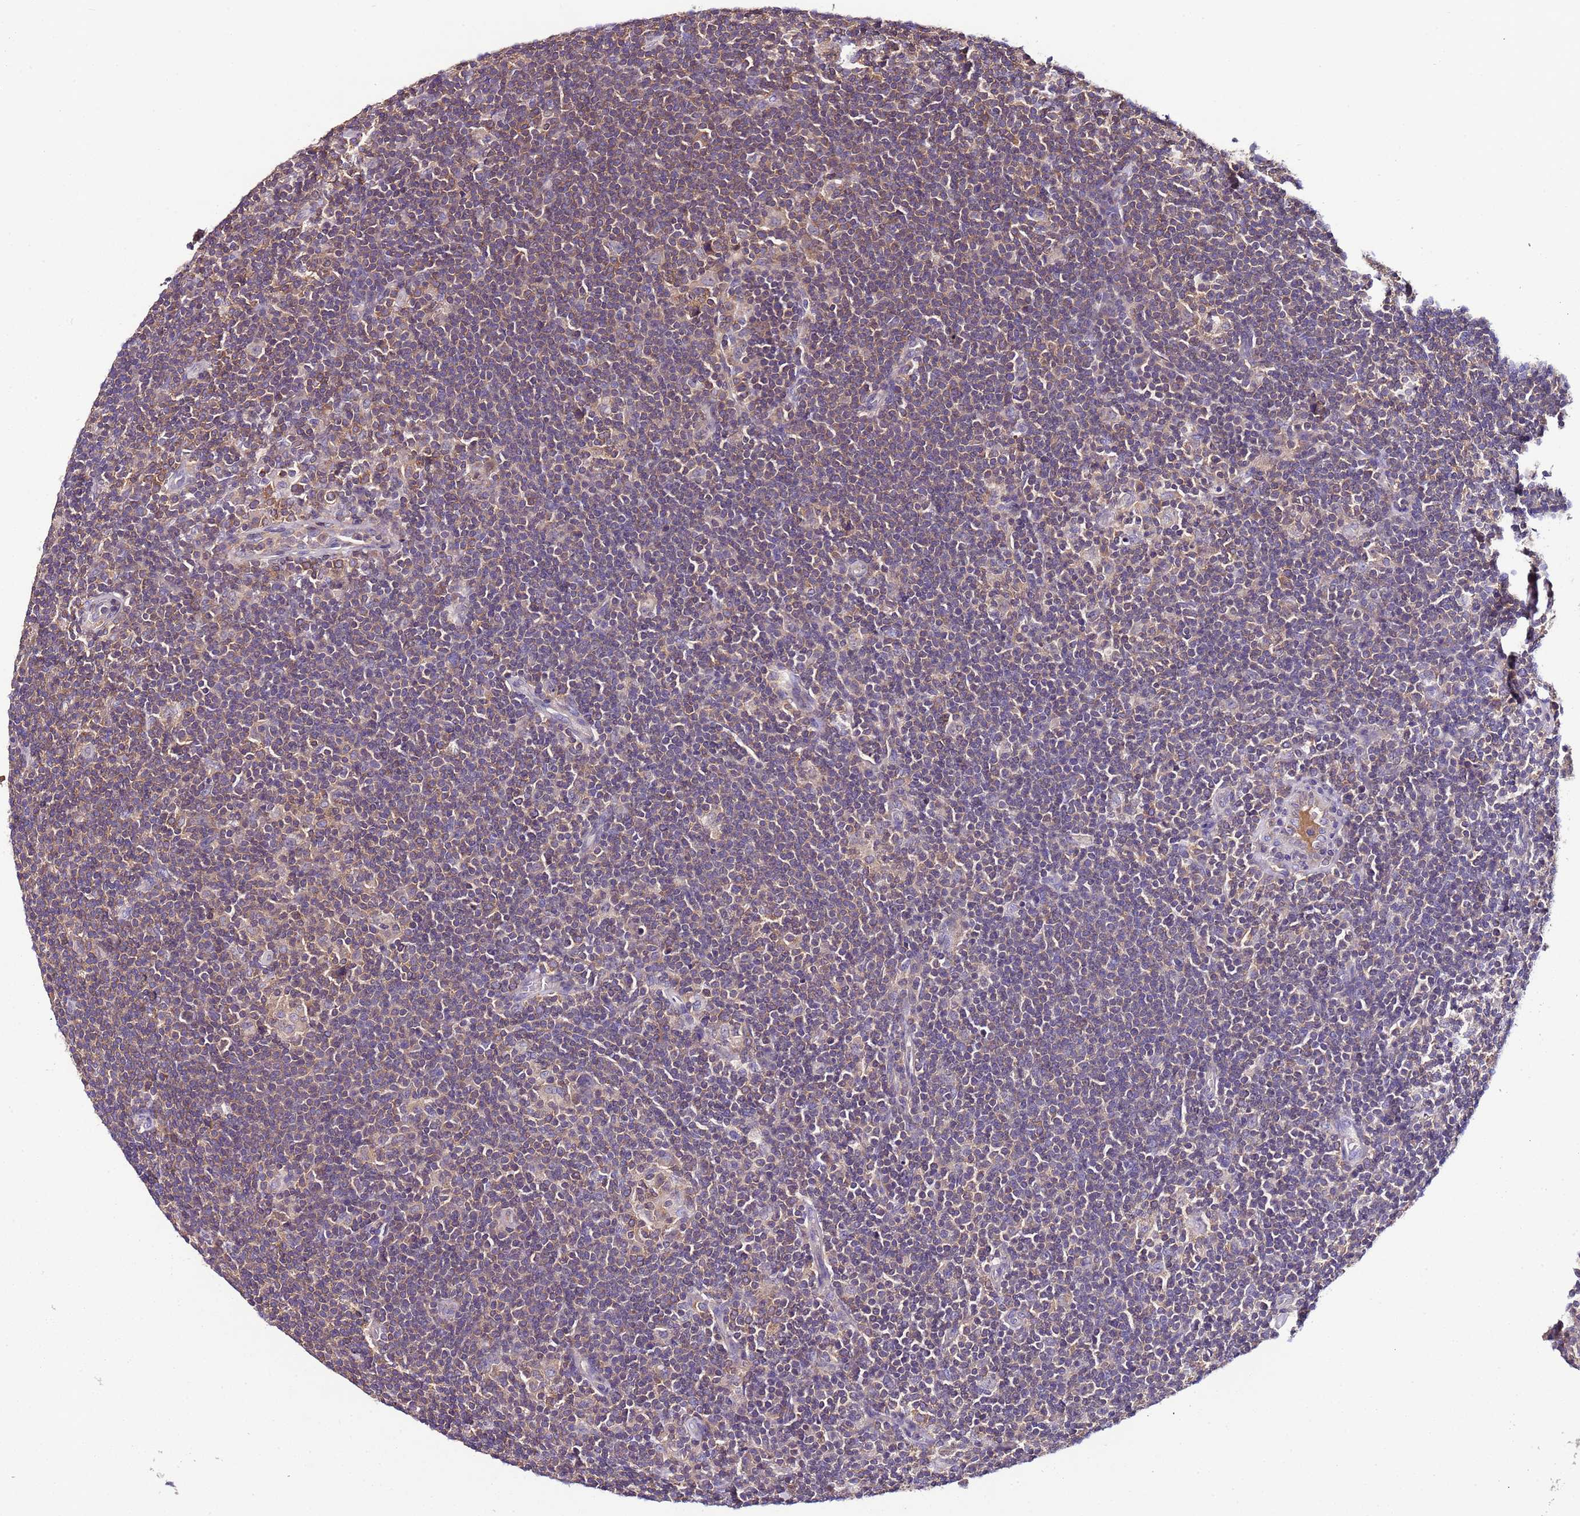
{"staining": {"intensity": "negative", "quantity": "none", "location": "none"}, "tissue": "lymphoma", "cell_type": "Tumor cells", "image_type": "cancer", "snomed": [{"axis": "morphology", "description": "Hodgkin's disease, NOS"}, {"axis": "topography", "description": "Lymph node"}], "caption": "The image shows no significant staining in tumor cells of lymphoma.", "gene": "IGIP", "patient": {"sex": "female", "age": 57}}